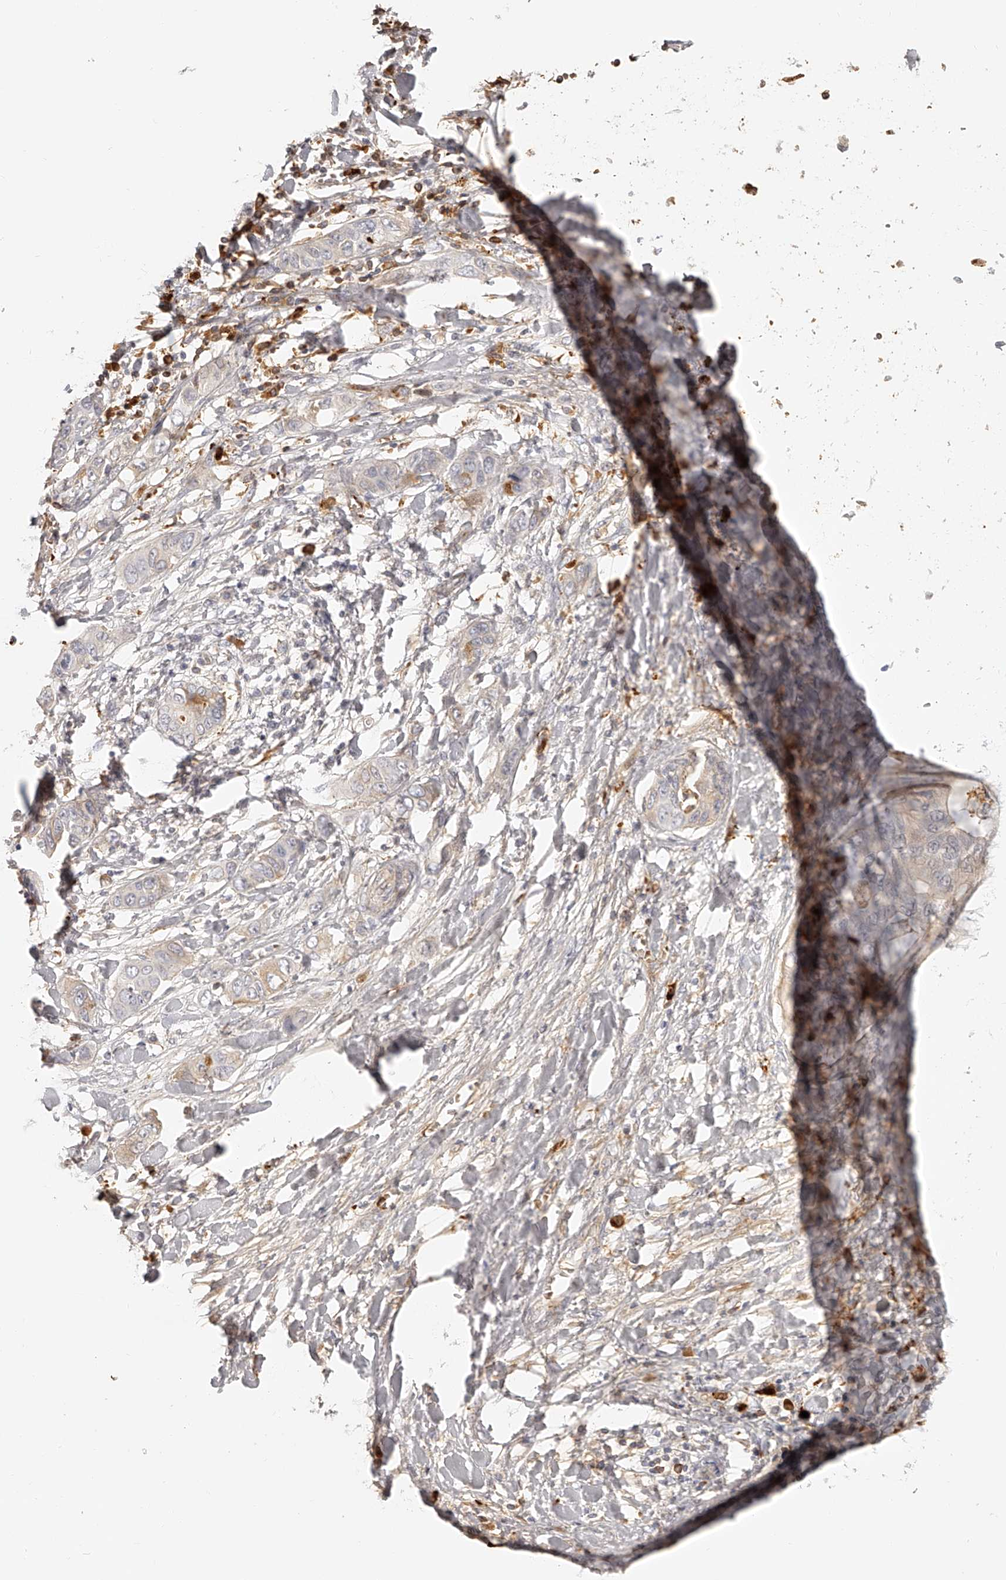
{"staining": {"intensity": "moderate", "quantity": "<25%", "location": "cytoplasmic/membranous"}, "tissue": "liver cancer", "cell_type": "Tumor cells", "image_type": "cancer", "snomed": [{"axis": "morphology", "description": "Cholangiocarcinoma"}, {"axis": "topography", "description": "Liver"}], "caption": "A micrograph of liver cancer (cholangiocarcinoma) stained for a protein reveals moderate cytoplasmic/membranous brown staining in tumor cells.", "gene": "ITGB3", "patient": {"sex": "female", "age": 52}}